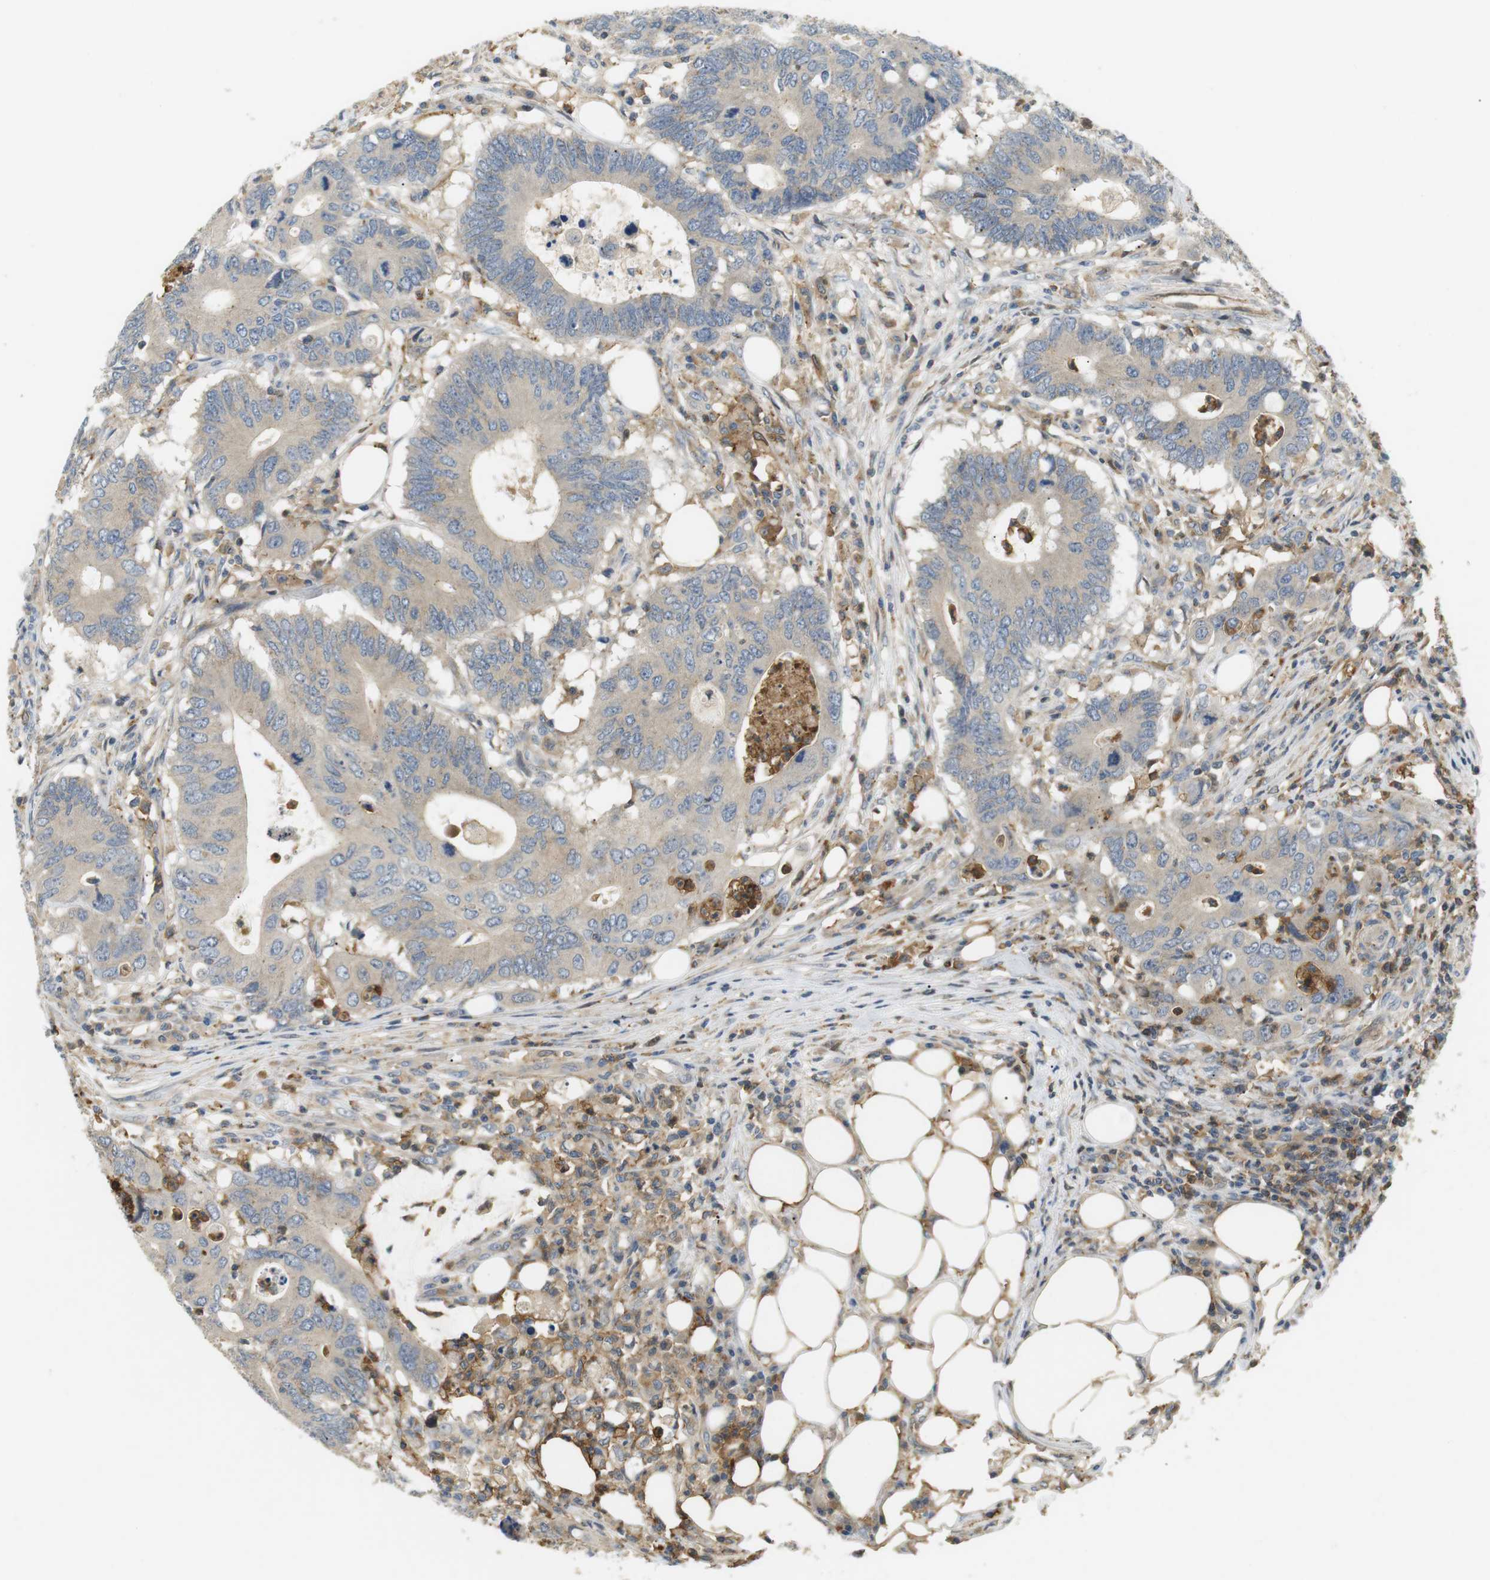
{"staining": {"intensity": "weak", "quantity": ">75%", "location": "cytoplasmic/membranous"}, "tissue": "colorectal cancer", "cell_type": "Tumor cells", "image_type": "cancer", "snomed": [{"axis": "morphology", "description": "Adenocarcinoma, NOS"}, {"axis": "topography", "description": "Colon"}], "caption": "A brown stain highlights weak cytoplasmic/membranous expression of a protein in human colorectal cancer (adenocarcinoma) tumor cells. (DAB = brown stain, brightfield microscopy at high magnification).", "gene": "P2RY1", "patient": {"sex": "male", "age": 71}}